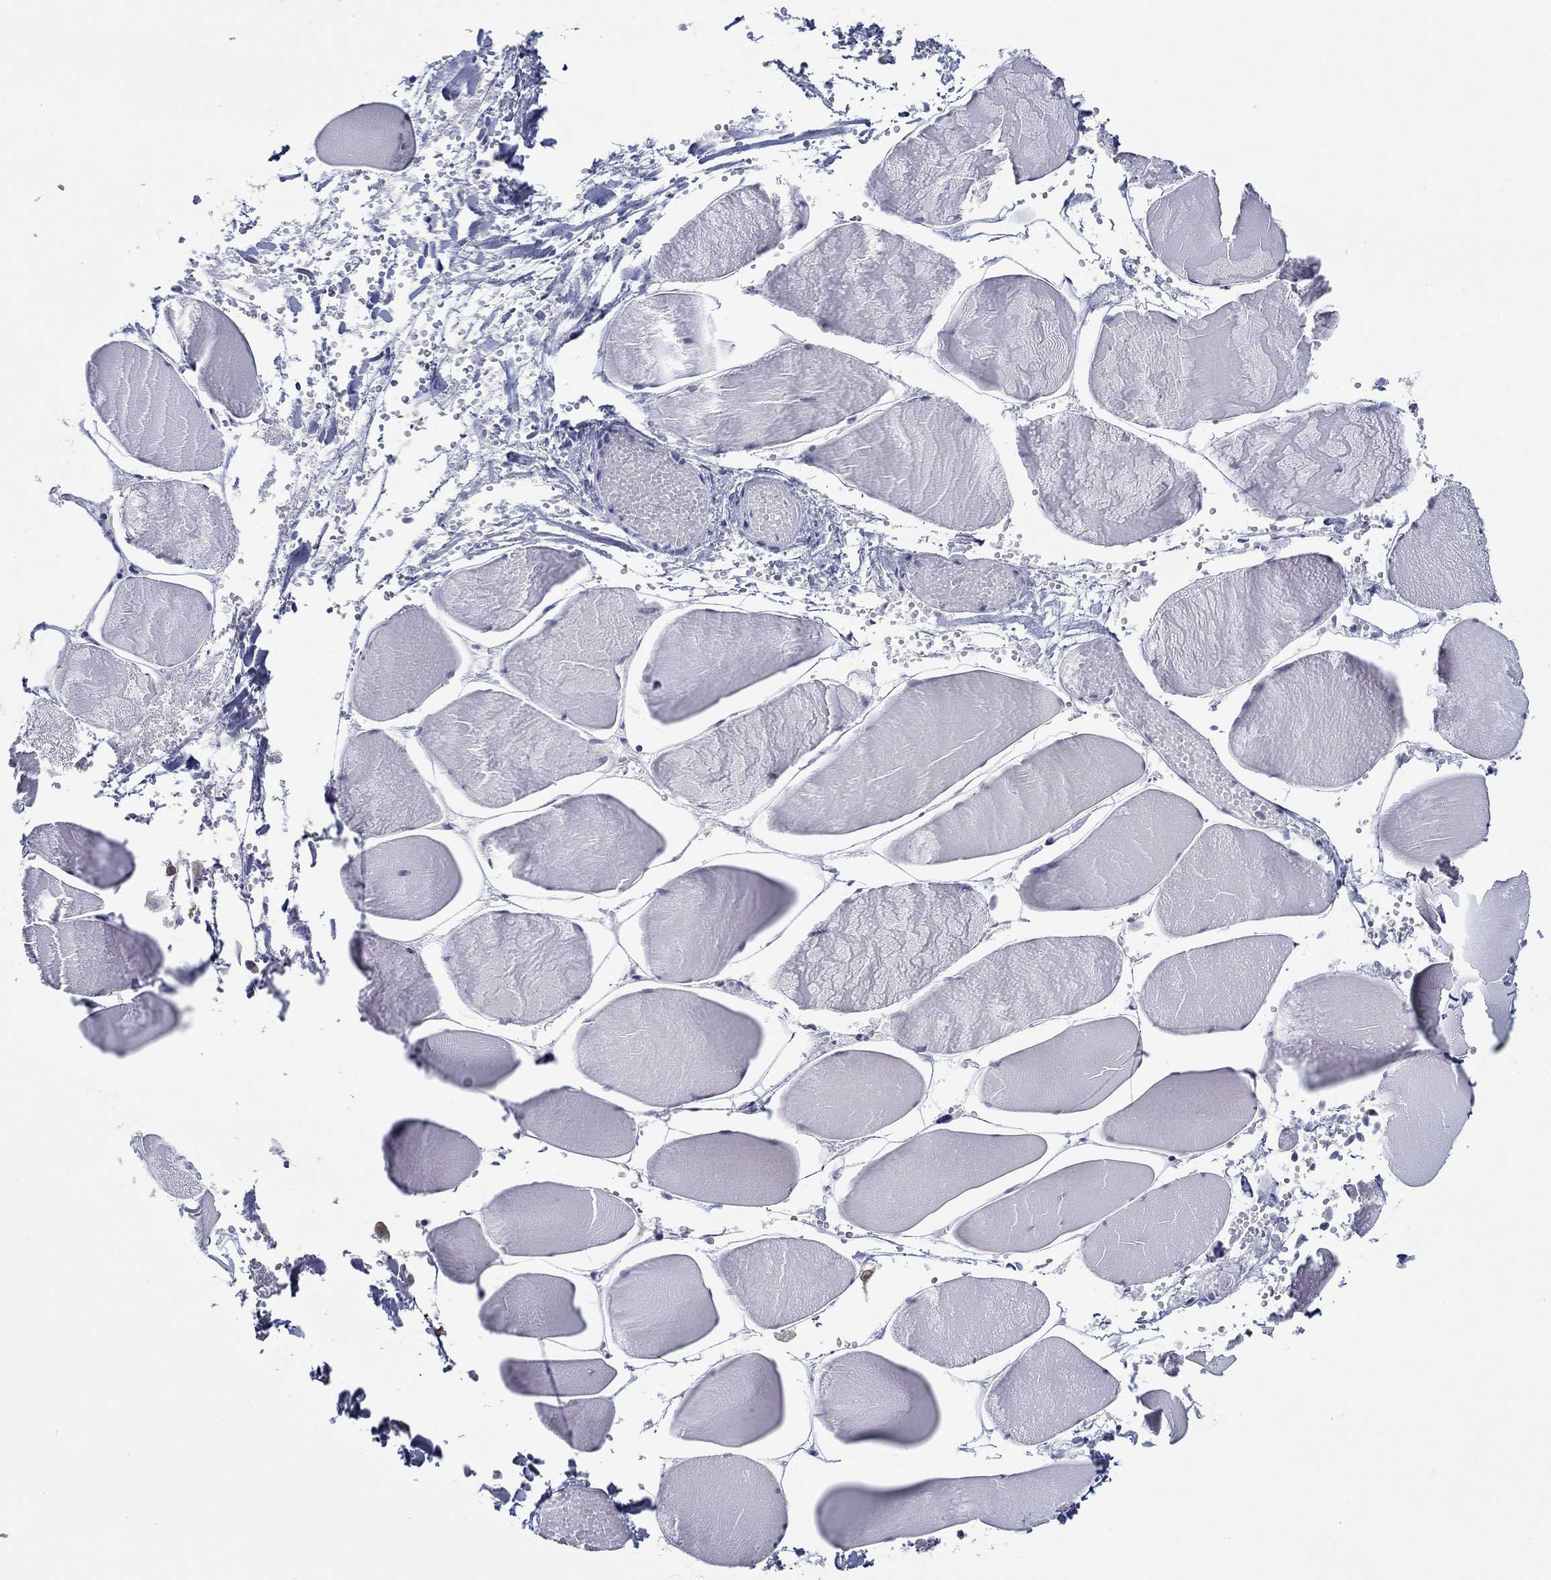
{"staining": {"intensity": "negative", "quantity": "none", "location": "none"}, "tissue": "skeletal muscle", "cell_type": "Myocytes", "image_type": "normal", "snomed": [{"axis": "morphology", "description": "Normal tissue, NOS"}, {"axis": "morphology", "description": "Malignant melanoma, Metastatic site"}, {"axis": "topography", "description": "Skeletal muscle"}], "caption": "IHC photomicrograph of benign skeletal muscle: skeletal muscle stained with DAB demonstrates no significant protein staining in myocytes.", "gene": "NUP155", "patient": {"sex": "male", "age": 50}}